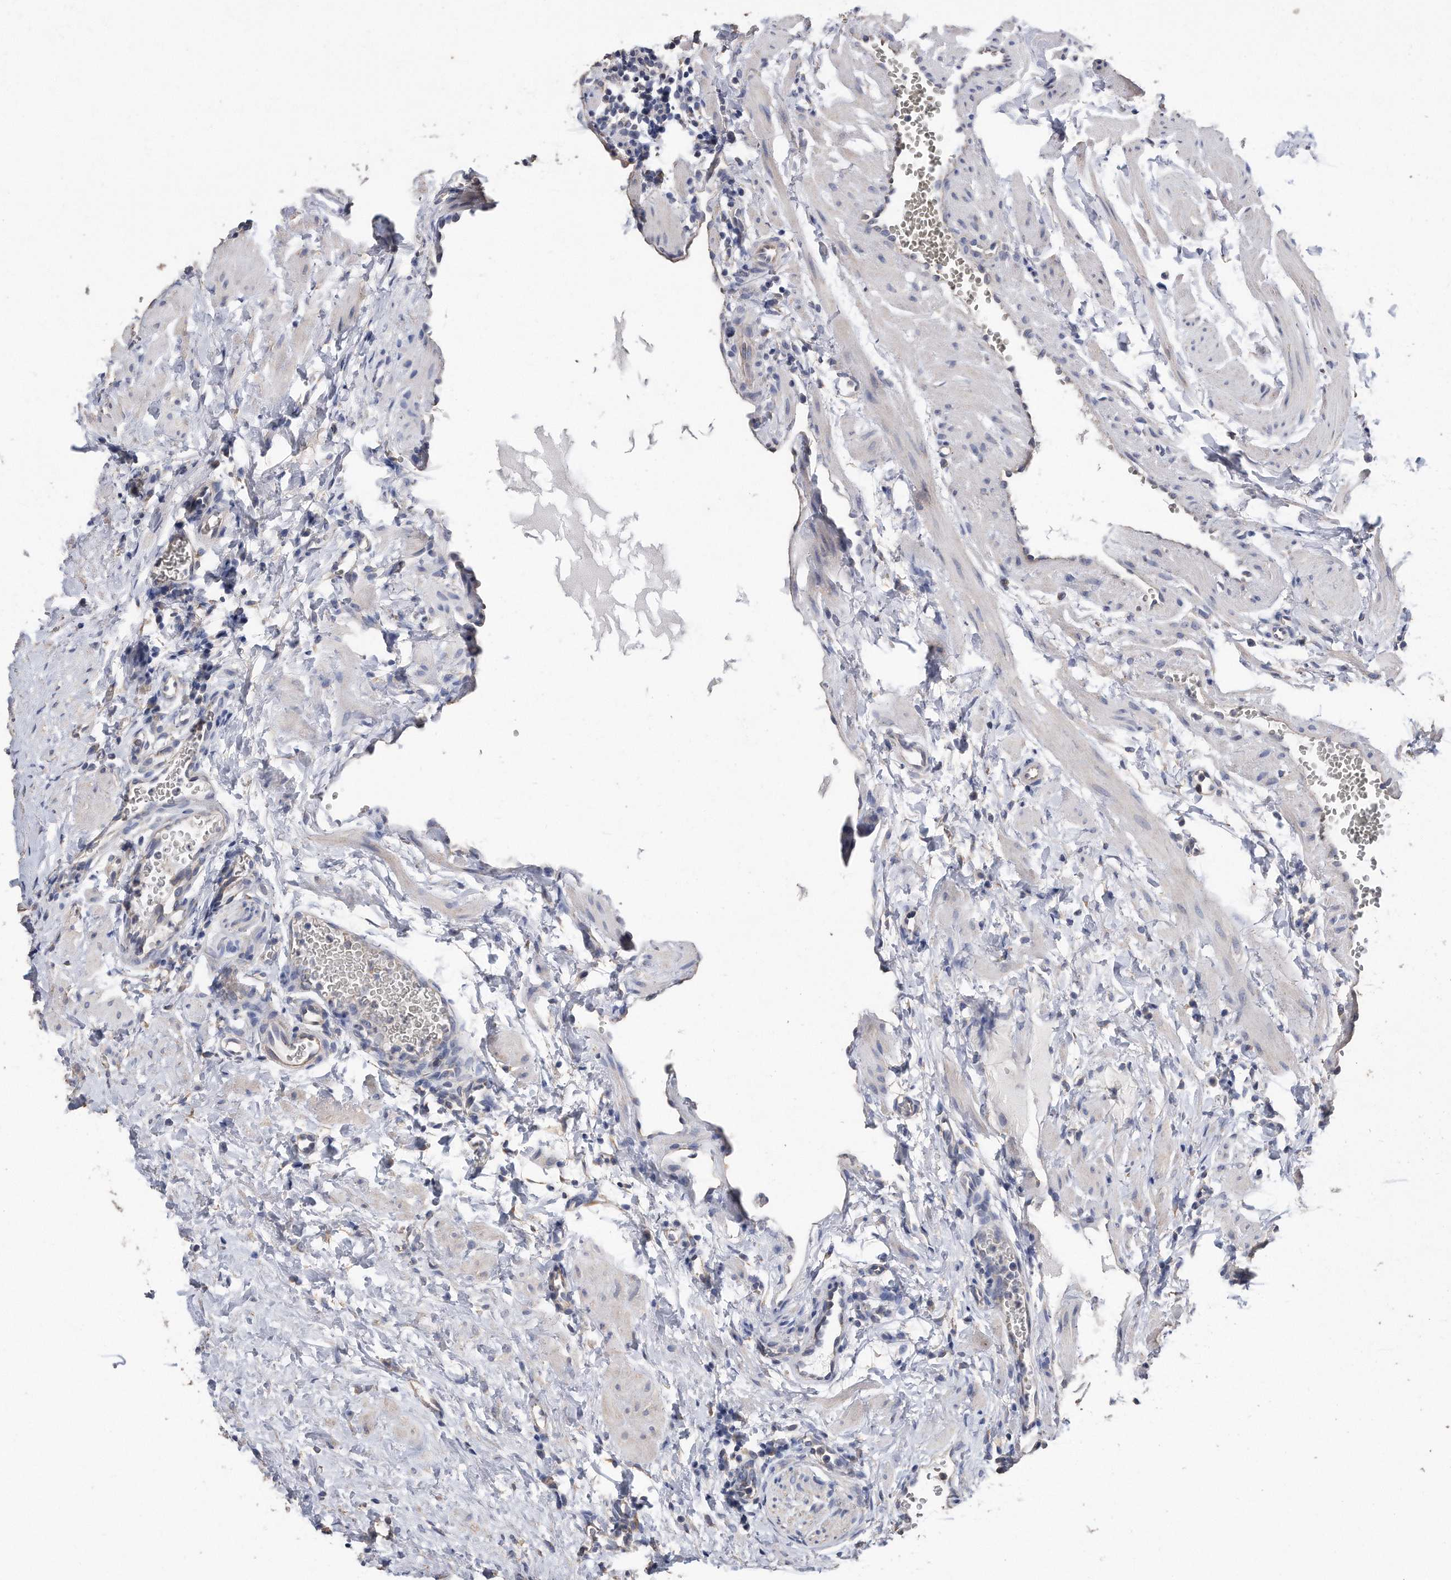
{"staining": {"intensity": "weak", "quantity": "<25%", "location": "cytoplasmic/membranous"}, "tissue": "ovary", "cell_type": "Follicle cells", "image_type": "normal", "snomed": [{"axis": "morphology", "description": "Normal tissue, NOS"}, {"axis": "morphology", "description": "Cyst, NOS"}, {"axis": "topography", "description": "Ovary"}], "caption": "High power microscopy image of an IHC photomicrograph of normal ovary, revealing no significant expression in follicle cells.", "gene": "CDCP1", "patient": {"sex": "female", "age": 33}}